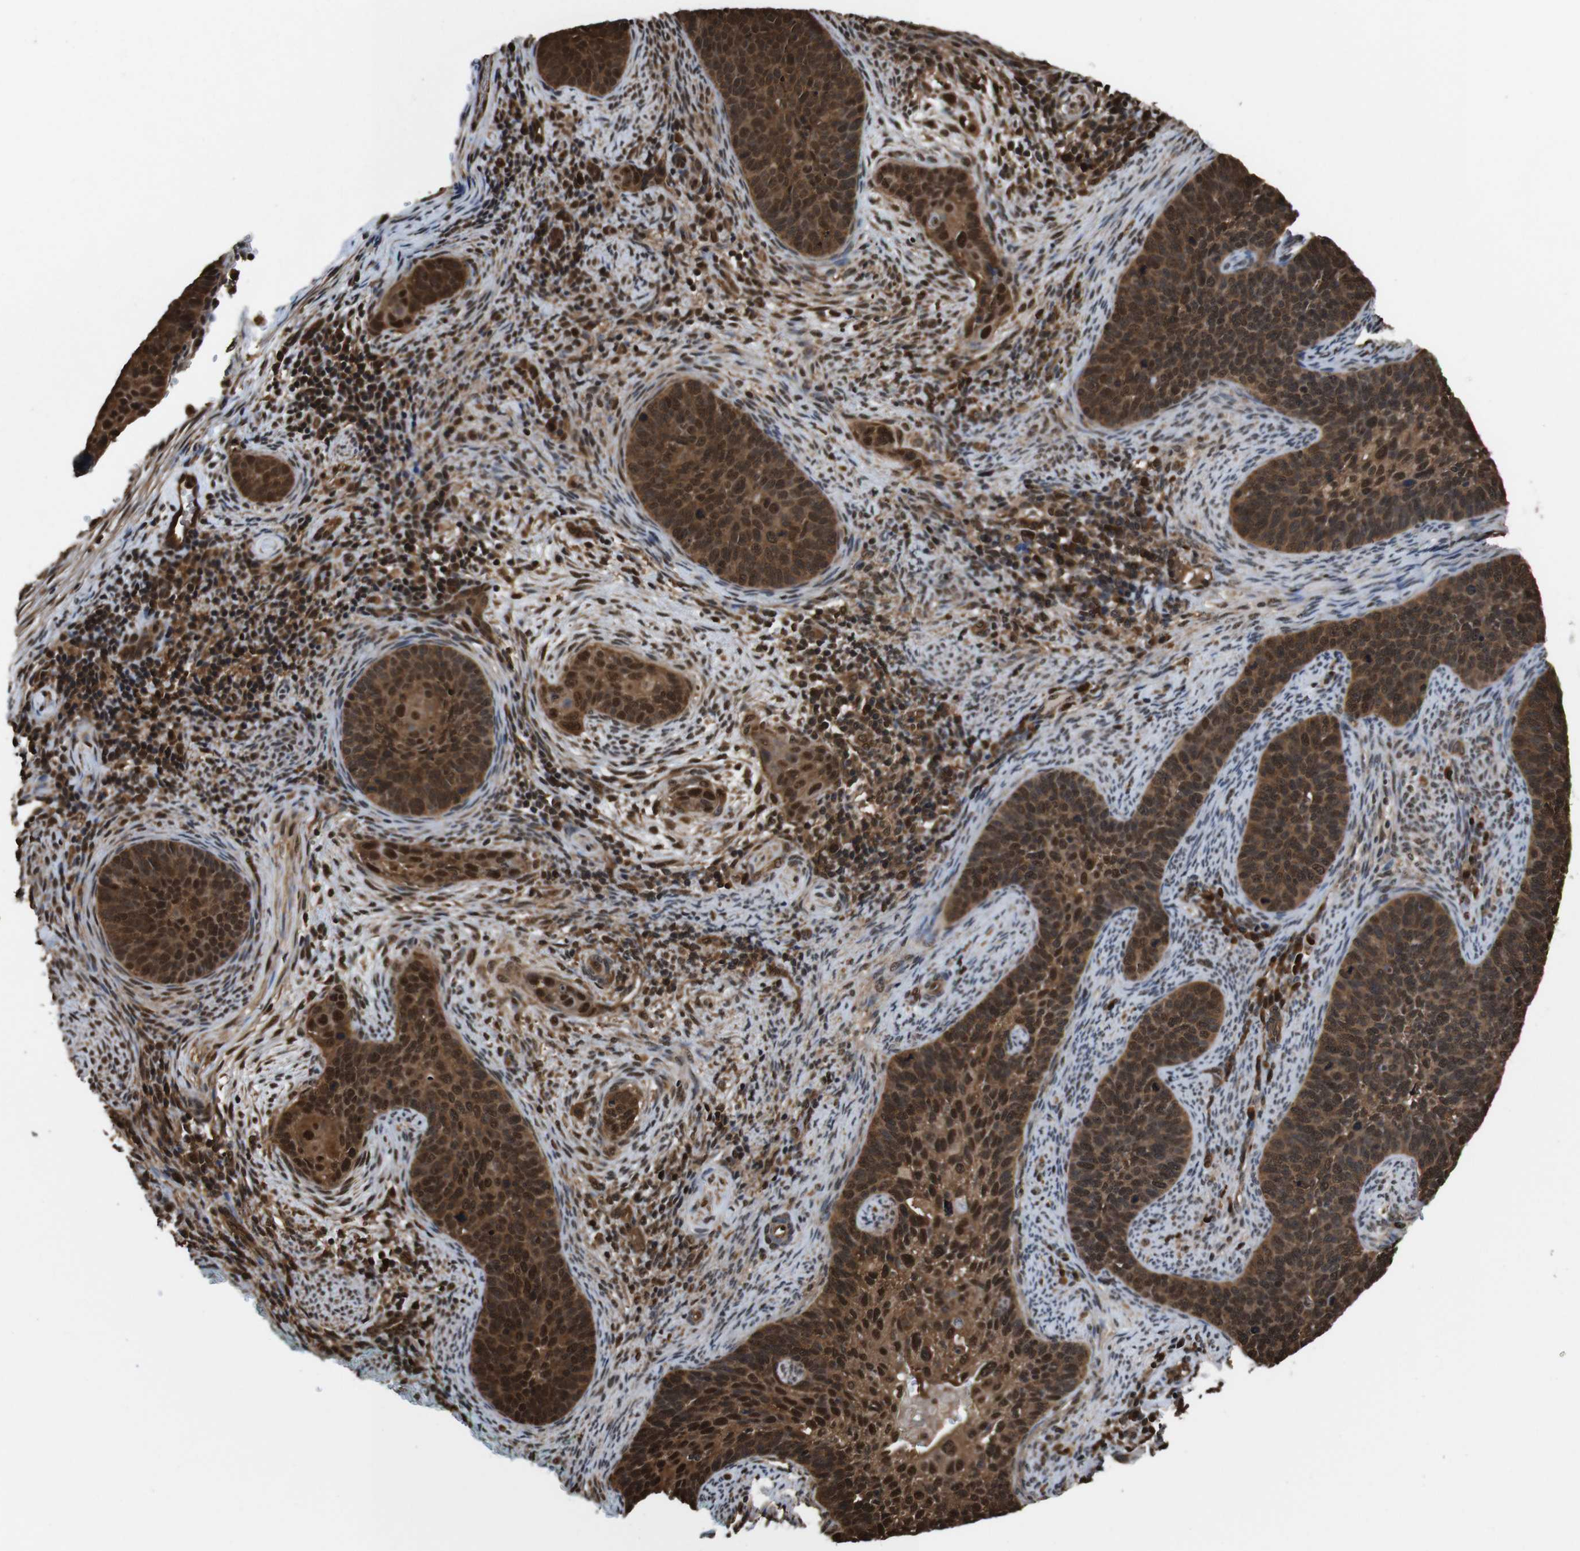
{"staining": {"intensity": "strong", "quantity": ">75%", "location": "cytoplasmic/membranous,nuclear"}, "tissue": "cervical cancer", "cell_type": "Tumor cells", "image_type": "cancer", "snomed": [{"axis": "morphology", "description": "Squamous cell carcinoma, NOS"}, {"axis": "topography", "description": "Cervix"}], "caption": "The immunohistochemical stain highlights strong cytoplasmic/membranous and nuclear staining in tumor cells of squamous cell carcinoma (cervical) tissue.", "gene": "VCP", "patient": {"sex": "female", "age": 33}}